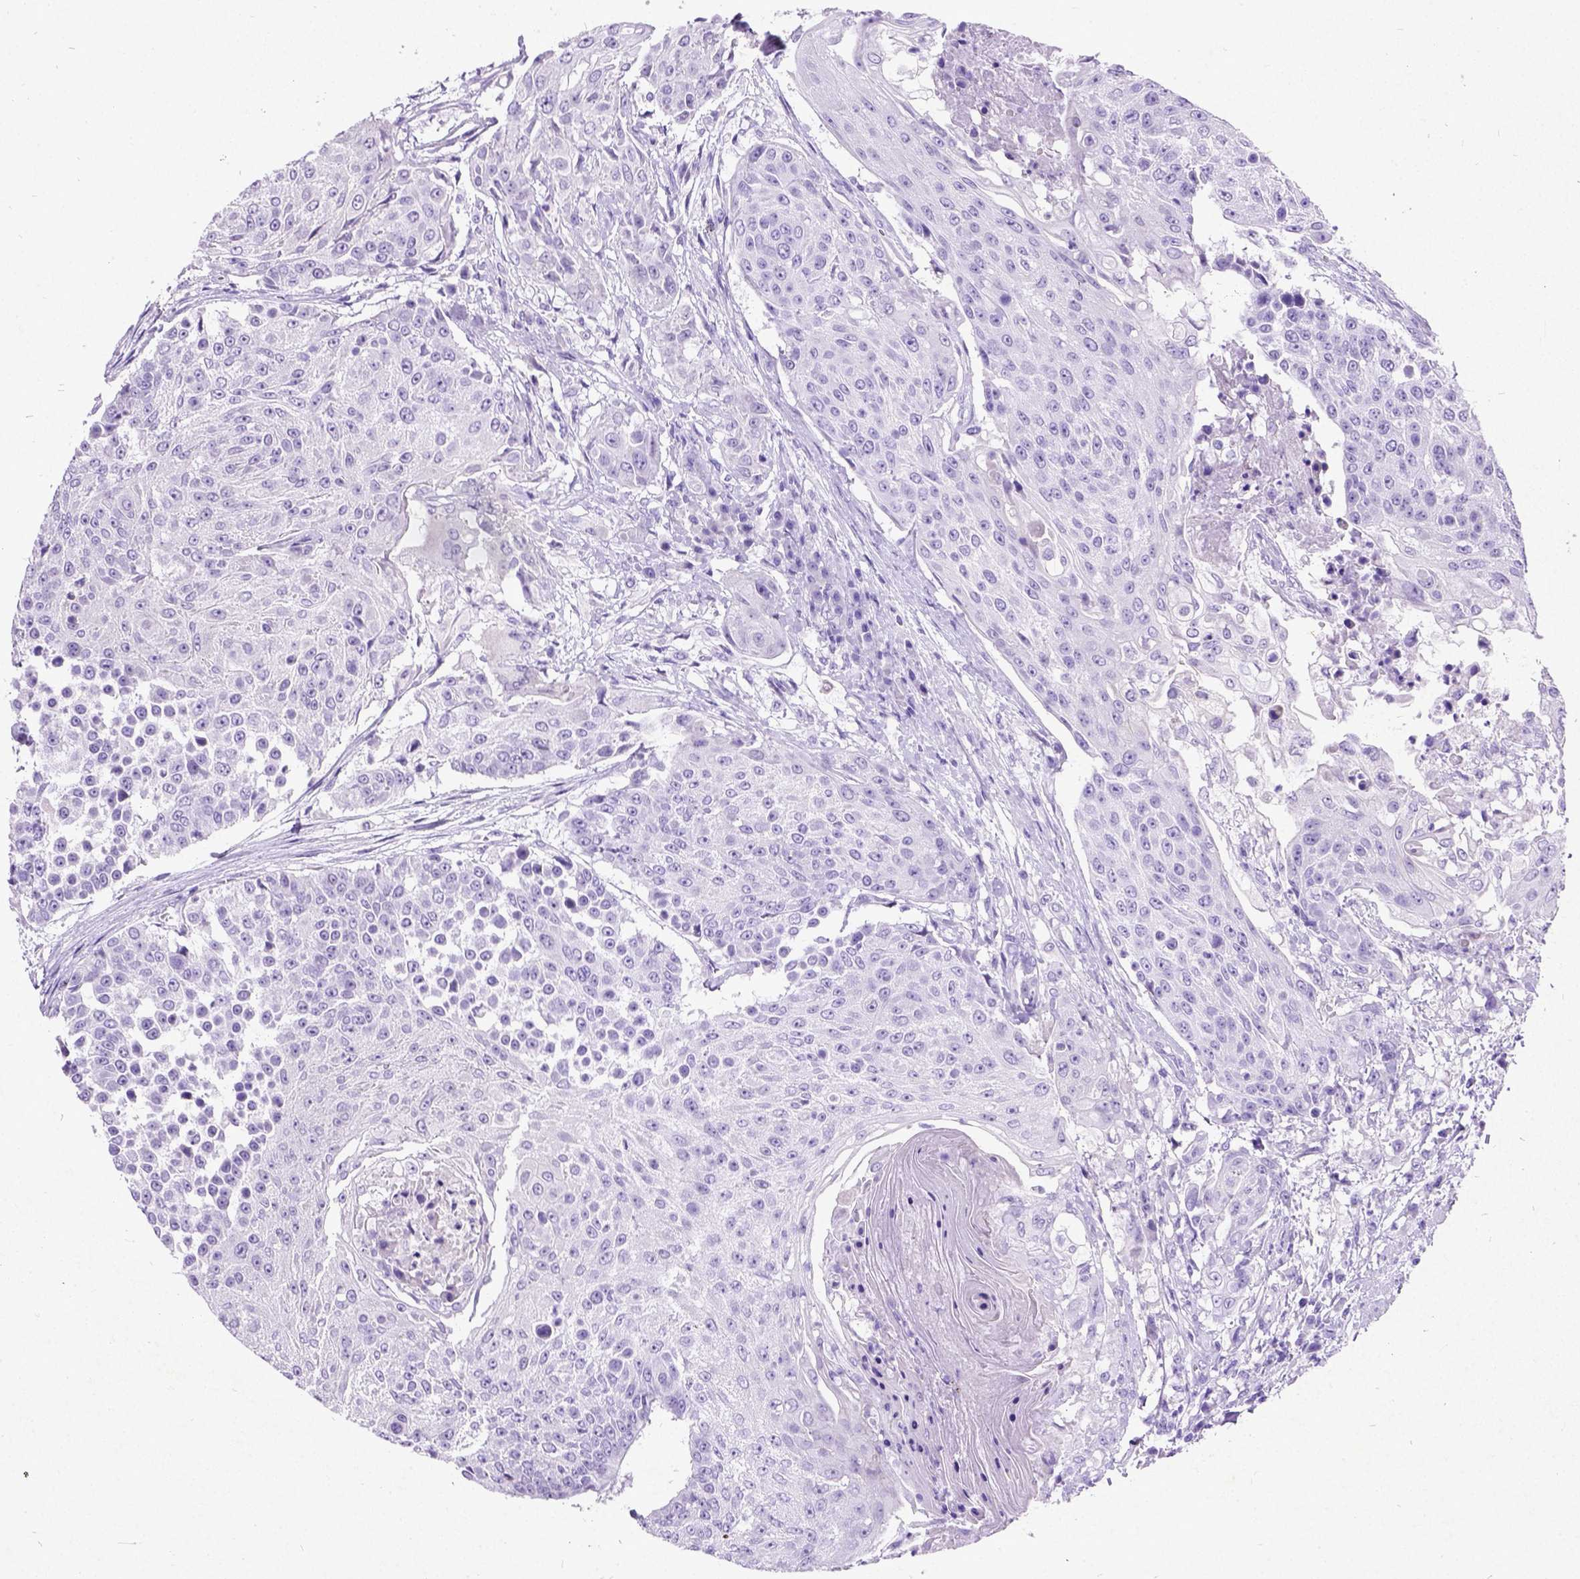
{"staining": {"intensity": "negative", "quantity": "none", "location": "none"}, "tissue": "urothelial cancer", "cell_type": "Tumor cells", "image_type": "cancer", "snomed": [{"axis": "morphology", "description": "Urothelial carcinoma, High grade"}, {"axis": "topography", "description": "Urinary bladder"}], "caption": "This image is of urothelial cancer stained with immunohistochemistry to label a protein in brown with the nuclei are counter-stained blue. There is no expression in tumor cells.", "gene": "NEUROD4", "patient": {"sex": "female", "age": 63}}